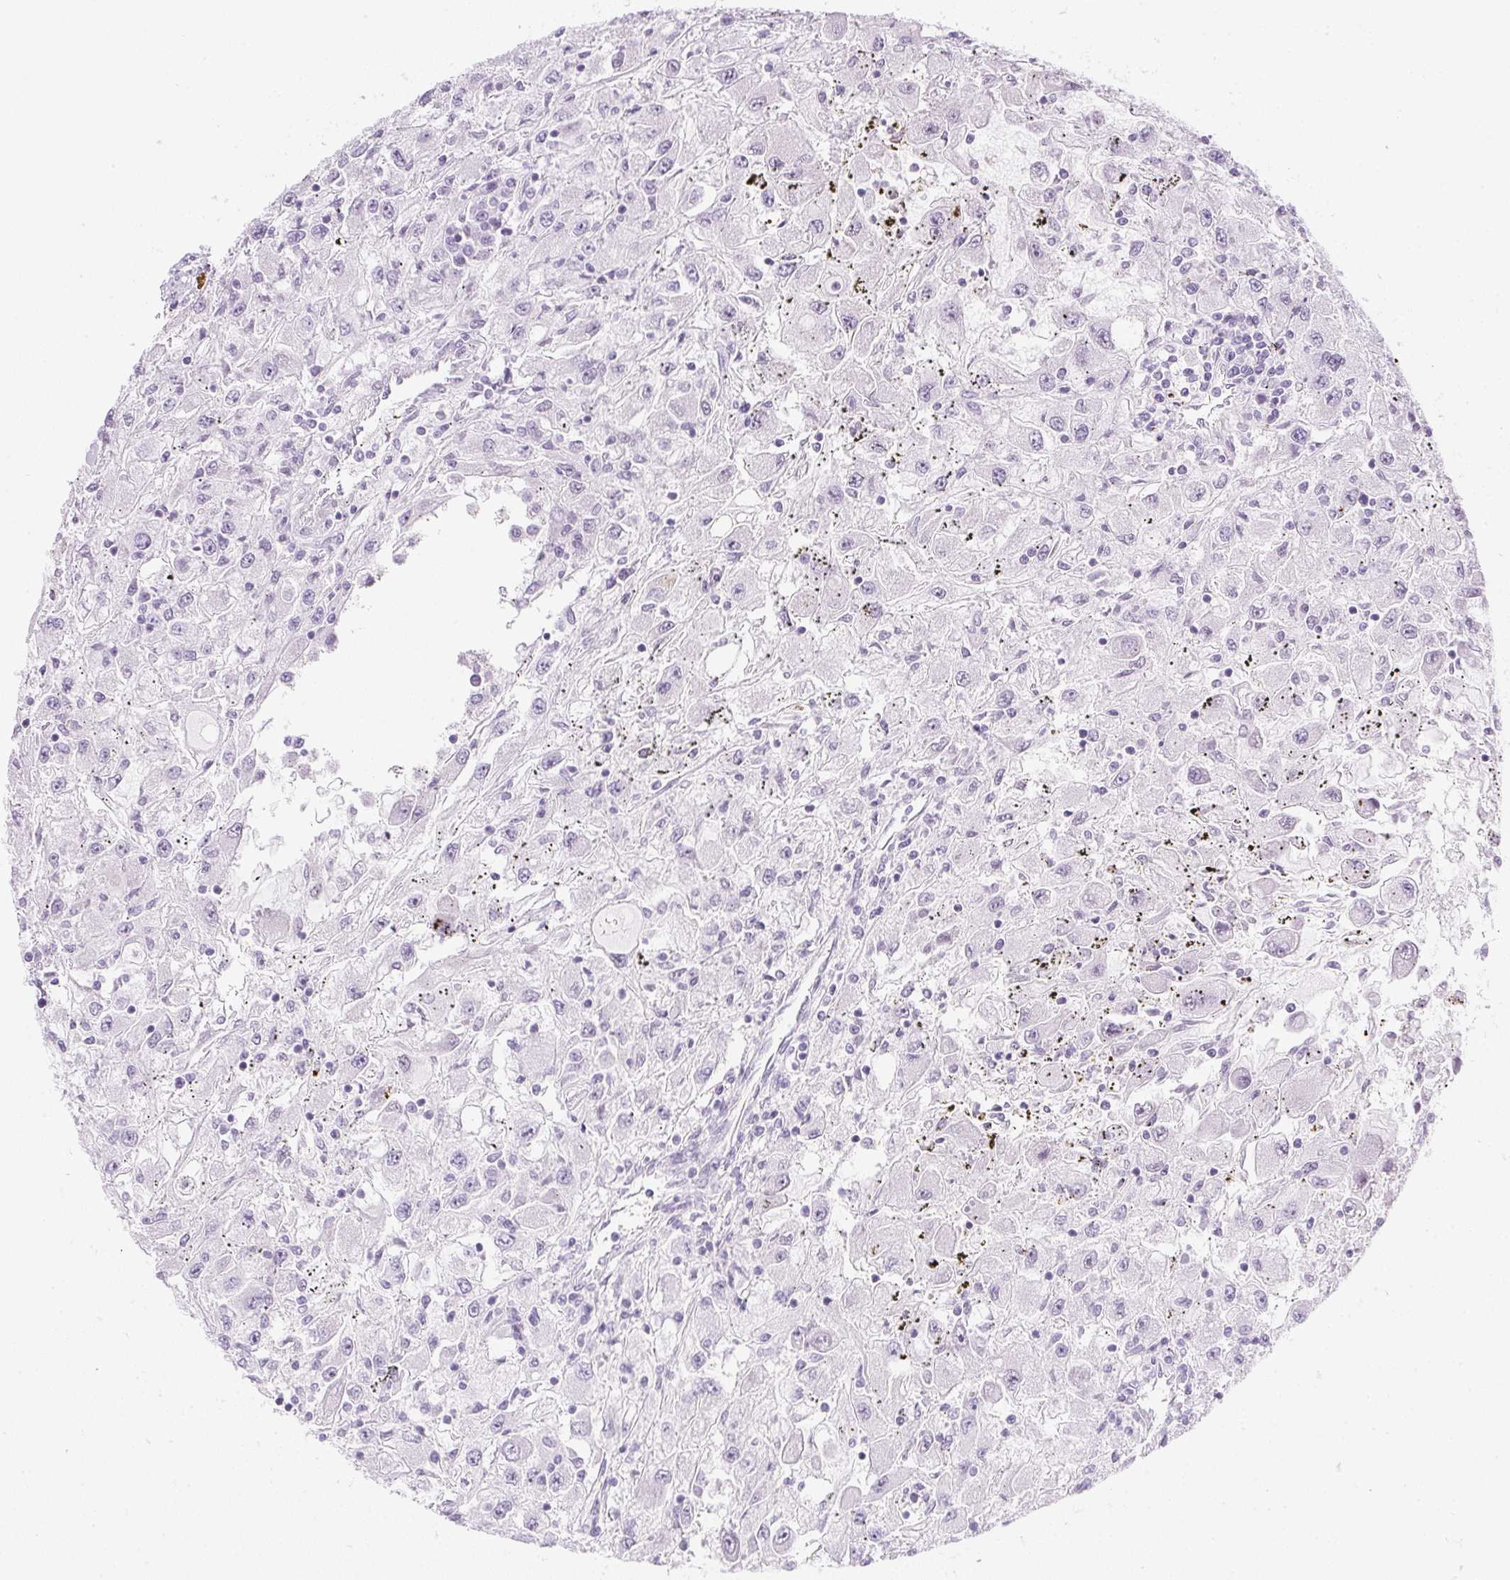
{"staining": {"intensity": "negative", "quantity": "none", "location": "none"}, "tissue": "renal cancer", "cell_type": "Tumor cells", "image_type": "cancer", "snomed": [{"axis": "morphology", "description": "Adenocarcinoma, NOS"}, {"axis": "topography", "description": "Kidney"}], "caption": "Histopathology image shows no protein positivity in tumor cells of renal cancer (adenocarcinoma) tissue. (Immunohistochemistry, brightfield microscopy, high magnification).", "gene": "CPB1", "patient": {"sex": "female", "age": 67}}